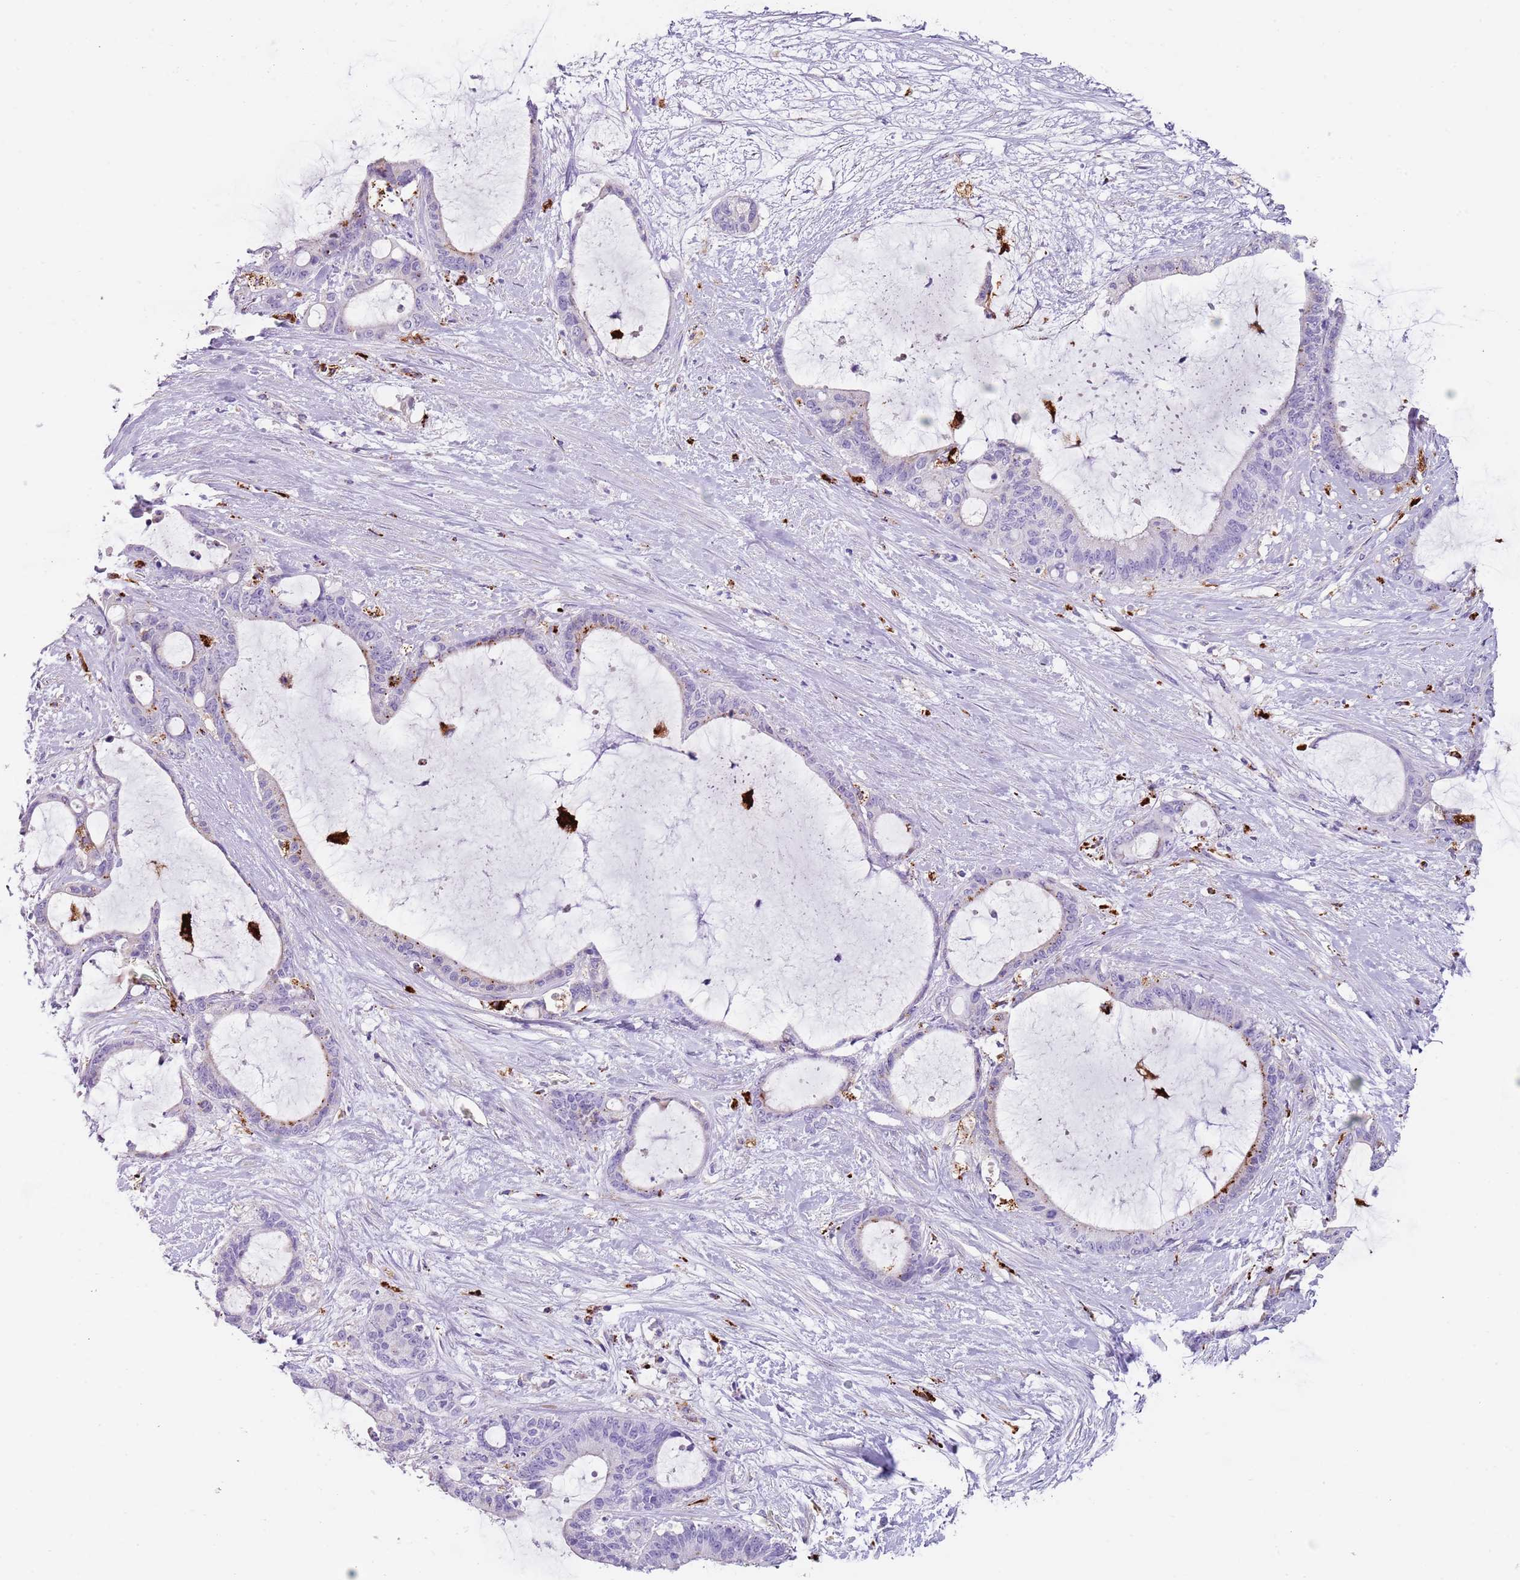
{"staining": {"intensity": "strong", "quantity": "<25%", "location": "cytoplasmic/membranous"}, "tissue": "liver cancer", "cell_type": "Tumor cells", "image_type": "cancer", "snomed": [{"axis": "morphology", "description": "Normal tissue, NOS"}, {"axis": "morphology", "description": "Cholangiocarcinoma"}, {"axis": "topography", "description": "Liver"}, {"axis": "topography", "description": "Peripheral nerve tissue"}], "caption": "Human cholangiocarcinoma (liver) stained with a brown dye exhibits strong cytoplasmic/membranous positive positivity in approximately <25% of tumor cells.", "gene": "LRRN3", "patient": {"sex": "female", "age": 73}}